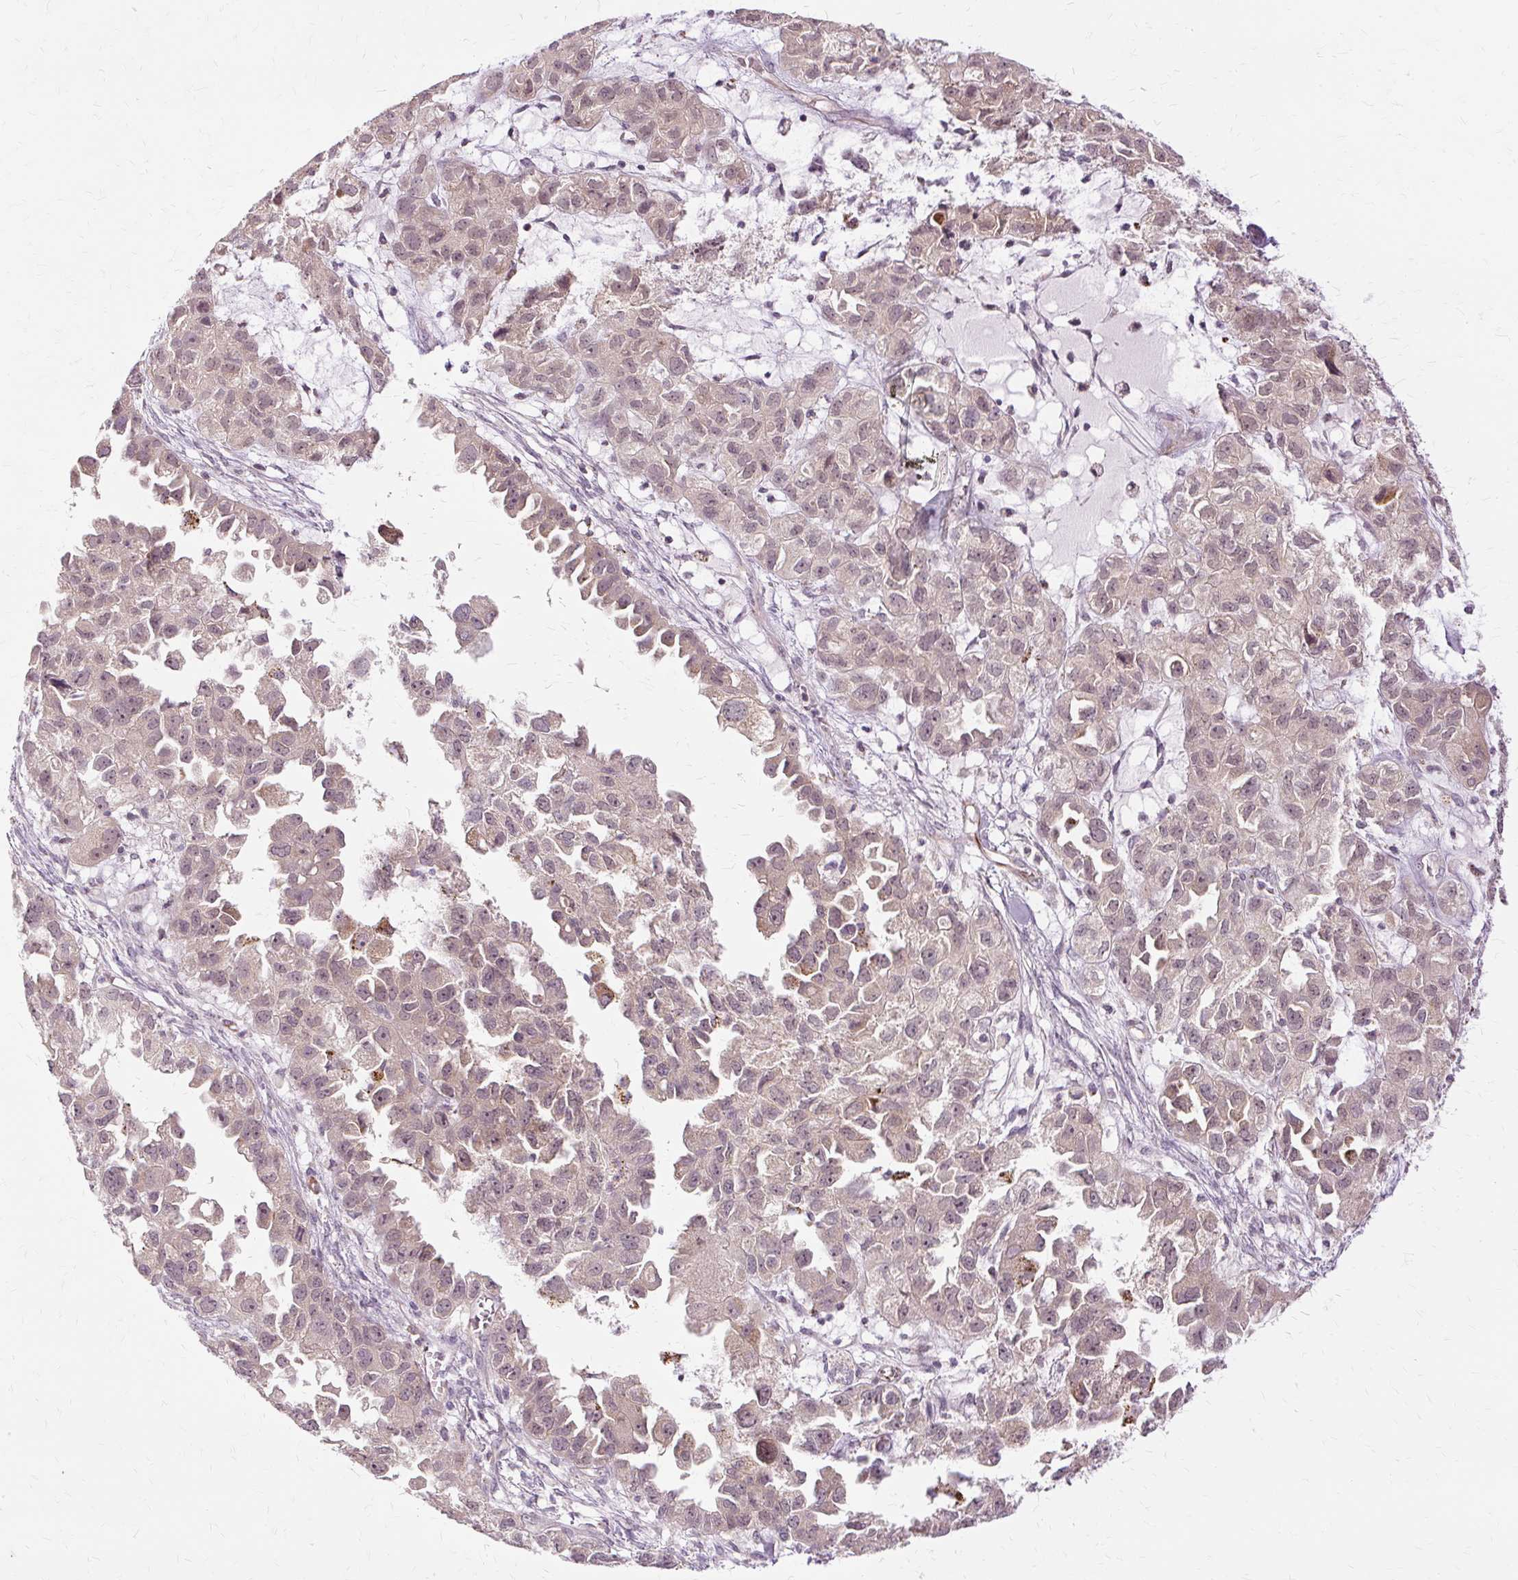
{"staining": {"intensity": "weak", "quantity": "25%-75%", "location": "nuclear"}, "tissue": "ovarian cancer", "cell_type": "Tumor cells", "image_type": "cancer", "snomed": [{"axis": "morphology", "description": "Cystadenocarcinoma, serous, NOS"}, {"axis": "topography", "description": "Ovary"}], "caption": "Immunohistochemistry (IHC) micrograph of neoplastic tissue: human ovarian cancer stained using immunohistochemistry exhibits low levels of weak protein expression localized specifically in the nuclear of tumor cells, appearing as a nuclear brown color.", "gene": "MMACHC", "patient": {"sex": "female", "age": 84}}